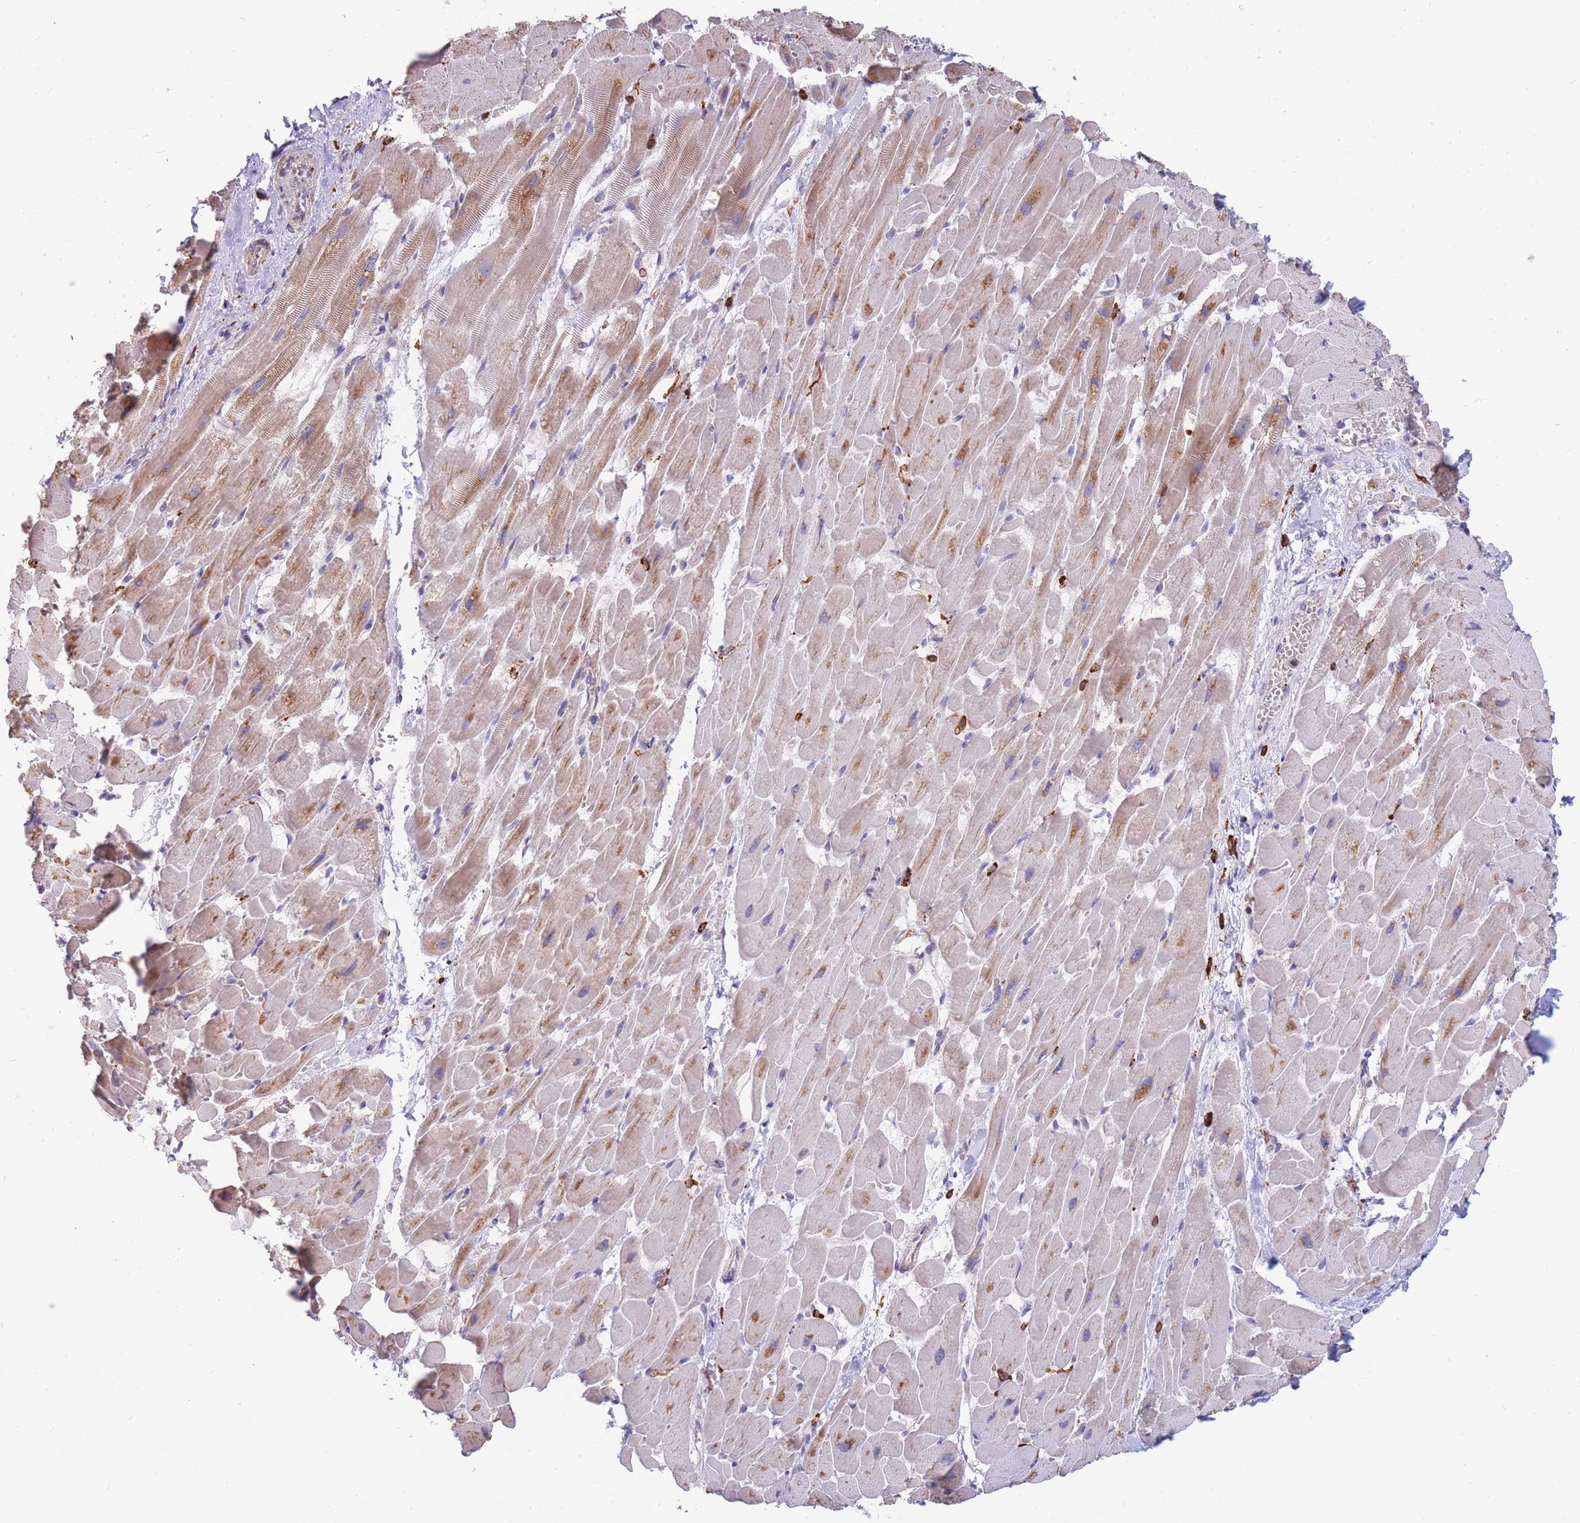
{"staining": {"intensity": "moderate", "quantity": "25%-75%", "location": "cytoplasmic/membranous"}, "tissue": "heart muscle", "cell_type": "Cardiomyocytes", "image_type": "normal", "snomed": [{"axis": "morphology", "description": "Normal tissue, NOS"}, {"axis": "topography", "description": "Heart"}], "caption": "IHC of normal heart muscle shows medium levels of moderate cytoplasmic/membranous expression in about 25%-75% of cardiomyocytes. (DAB (3,3'-diaminobenzidine) IHC with brightfield microscopy, high magnification).", "gene": "MRPL54", "patient": {"sex": "male", "age": 37}}